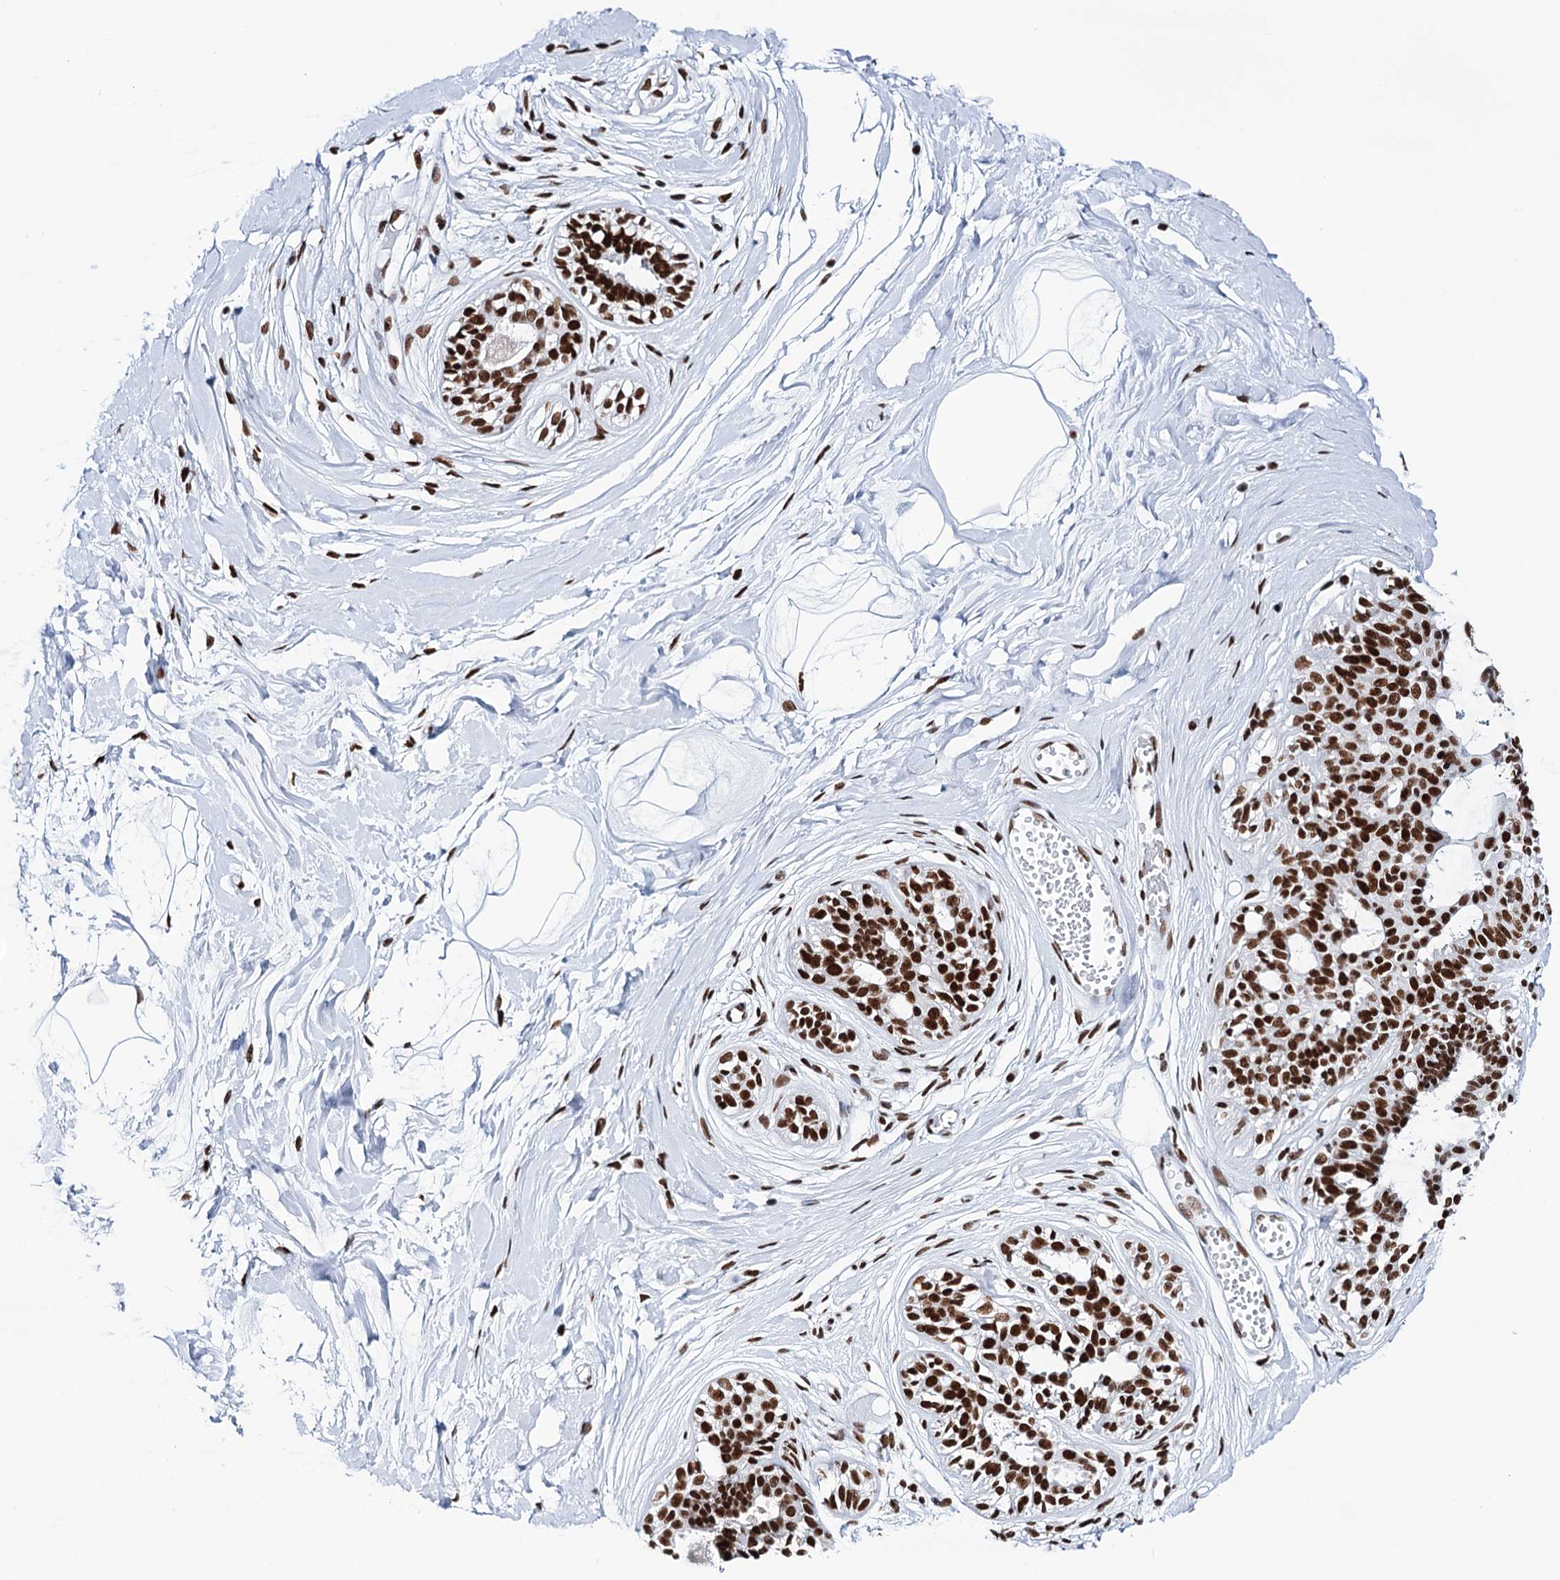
{"staining": {"intensity": "strong", "quantity": "25%-75%", "location": "nuclear"}, "tissue": "breast", "cell_type": "Adipocytes", "image_type": "normal", "snomed": [{"axis": "morphology", "description": "Normal tissue, NOS"}, {"axis": "topography", "description": "Breast"}], "caption": "Benign breast exhibits strong nuclear staining in approximately 25%-75% of adipocytes.", "gene": "MATR3", "patient": {"sex": "female", "age": 45}}